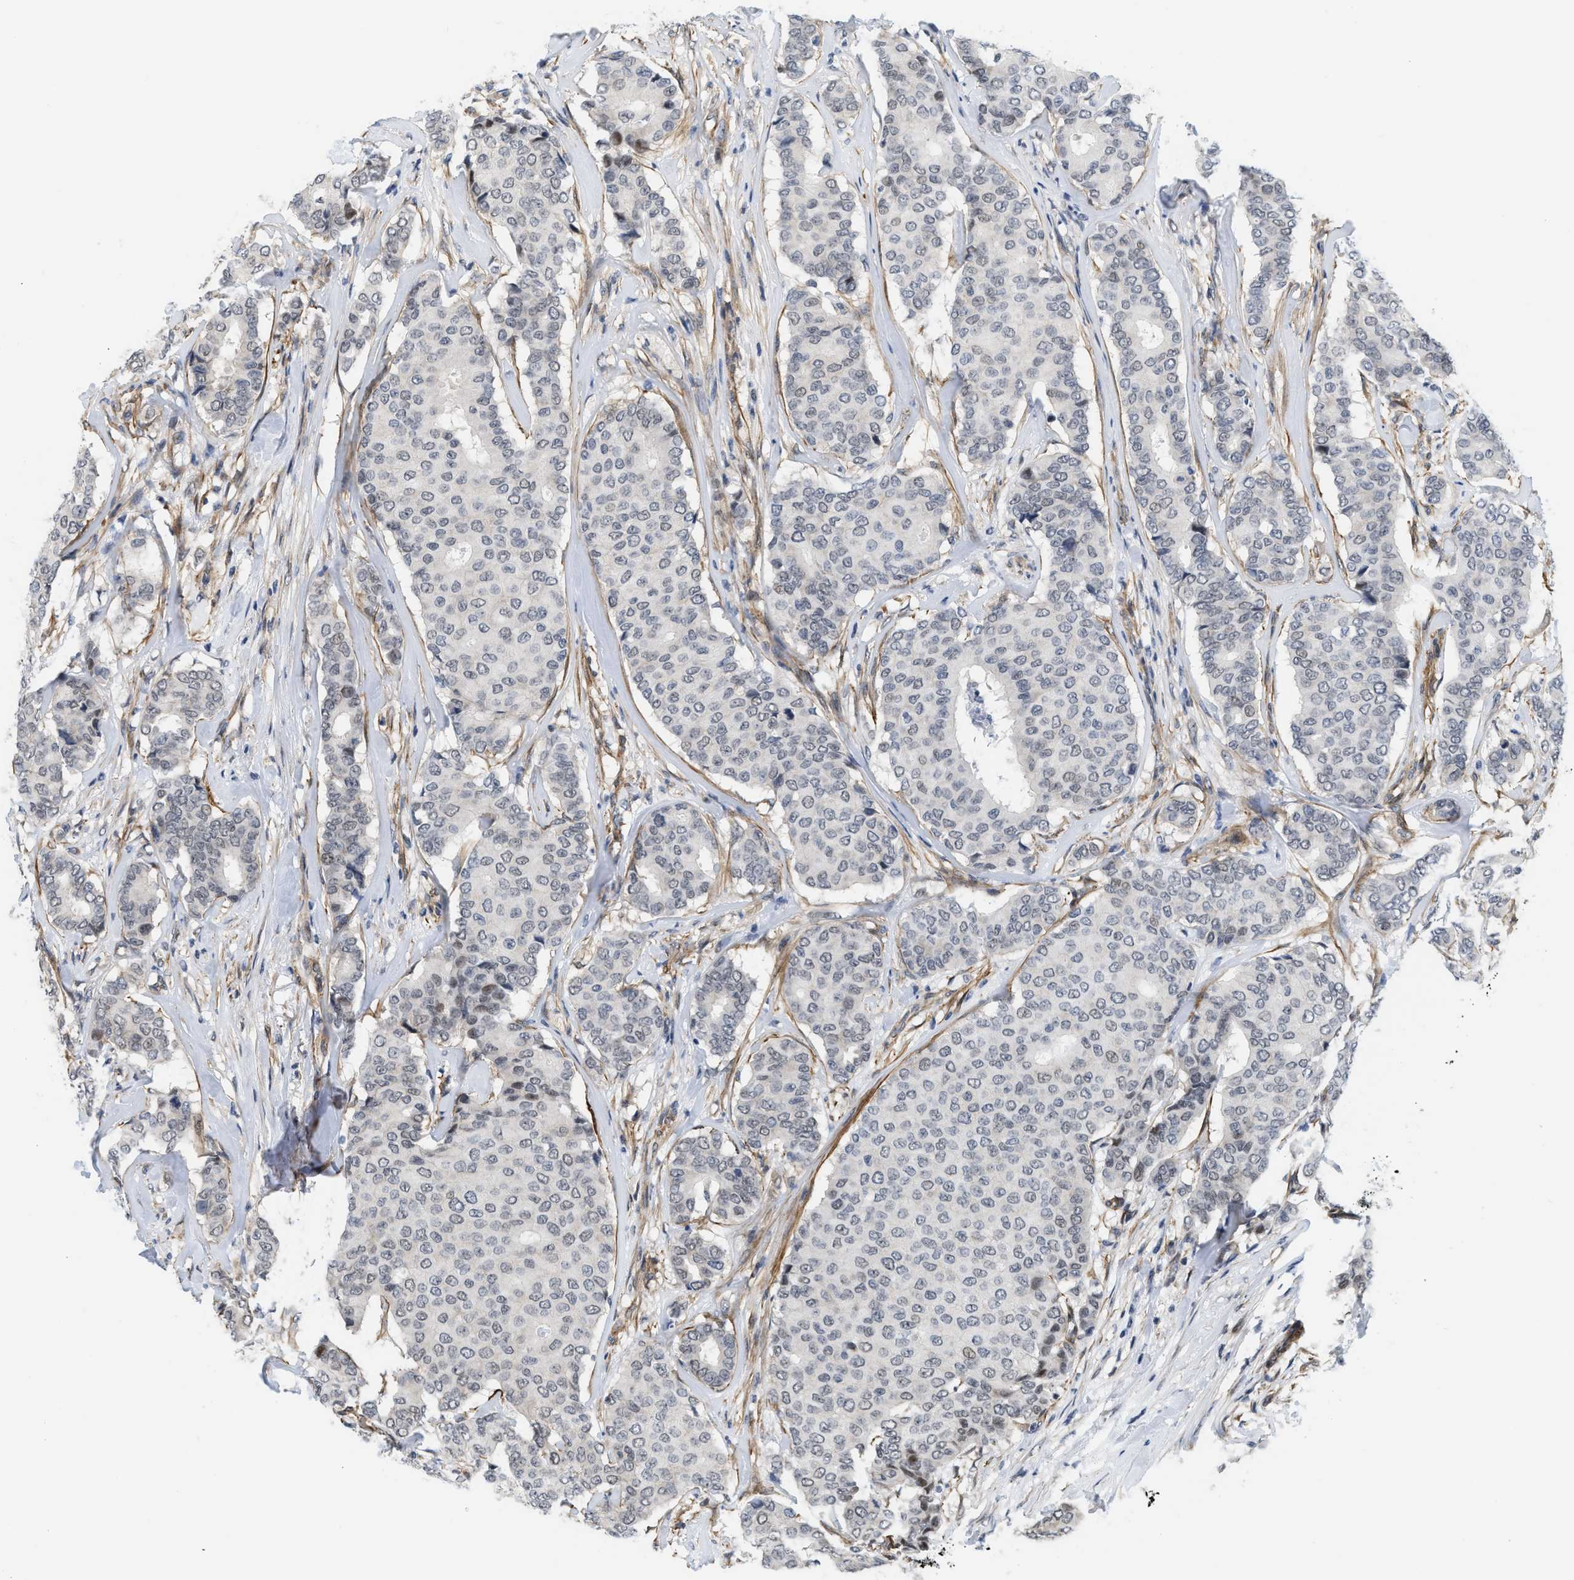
{"staining": {"intensity": "negative", "quantity": "none", "location": "none"}, "tissue": "breast cancer", "cell_type": "Tumor cells", "image_type": "cancer", "snomed": [{"axis": "morphology", "description": "Duct carcinoma"}, {"axis": "topography", "description": "Breast"}], "caption": "Photomicrograph shows no protein expression in tumor cells of infiltrating ductal carcinoma (breast) tissue.", "gene": "GPRASP2", "patient": {"sex": "female", "age": 75}}